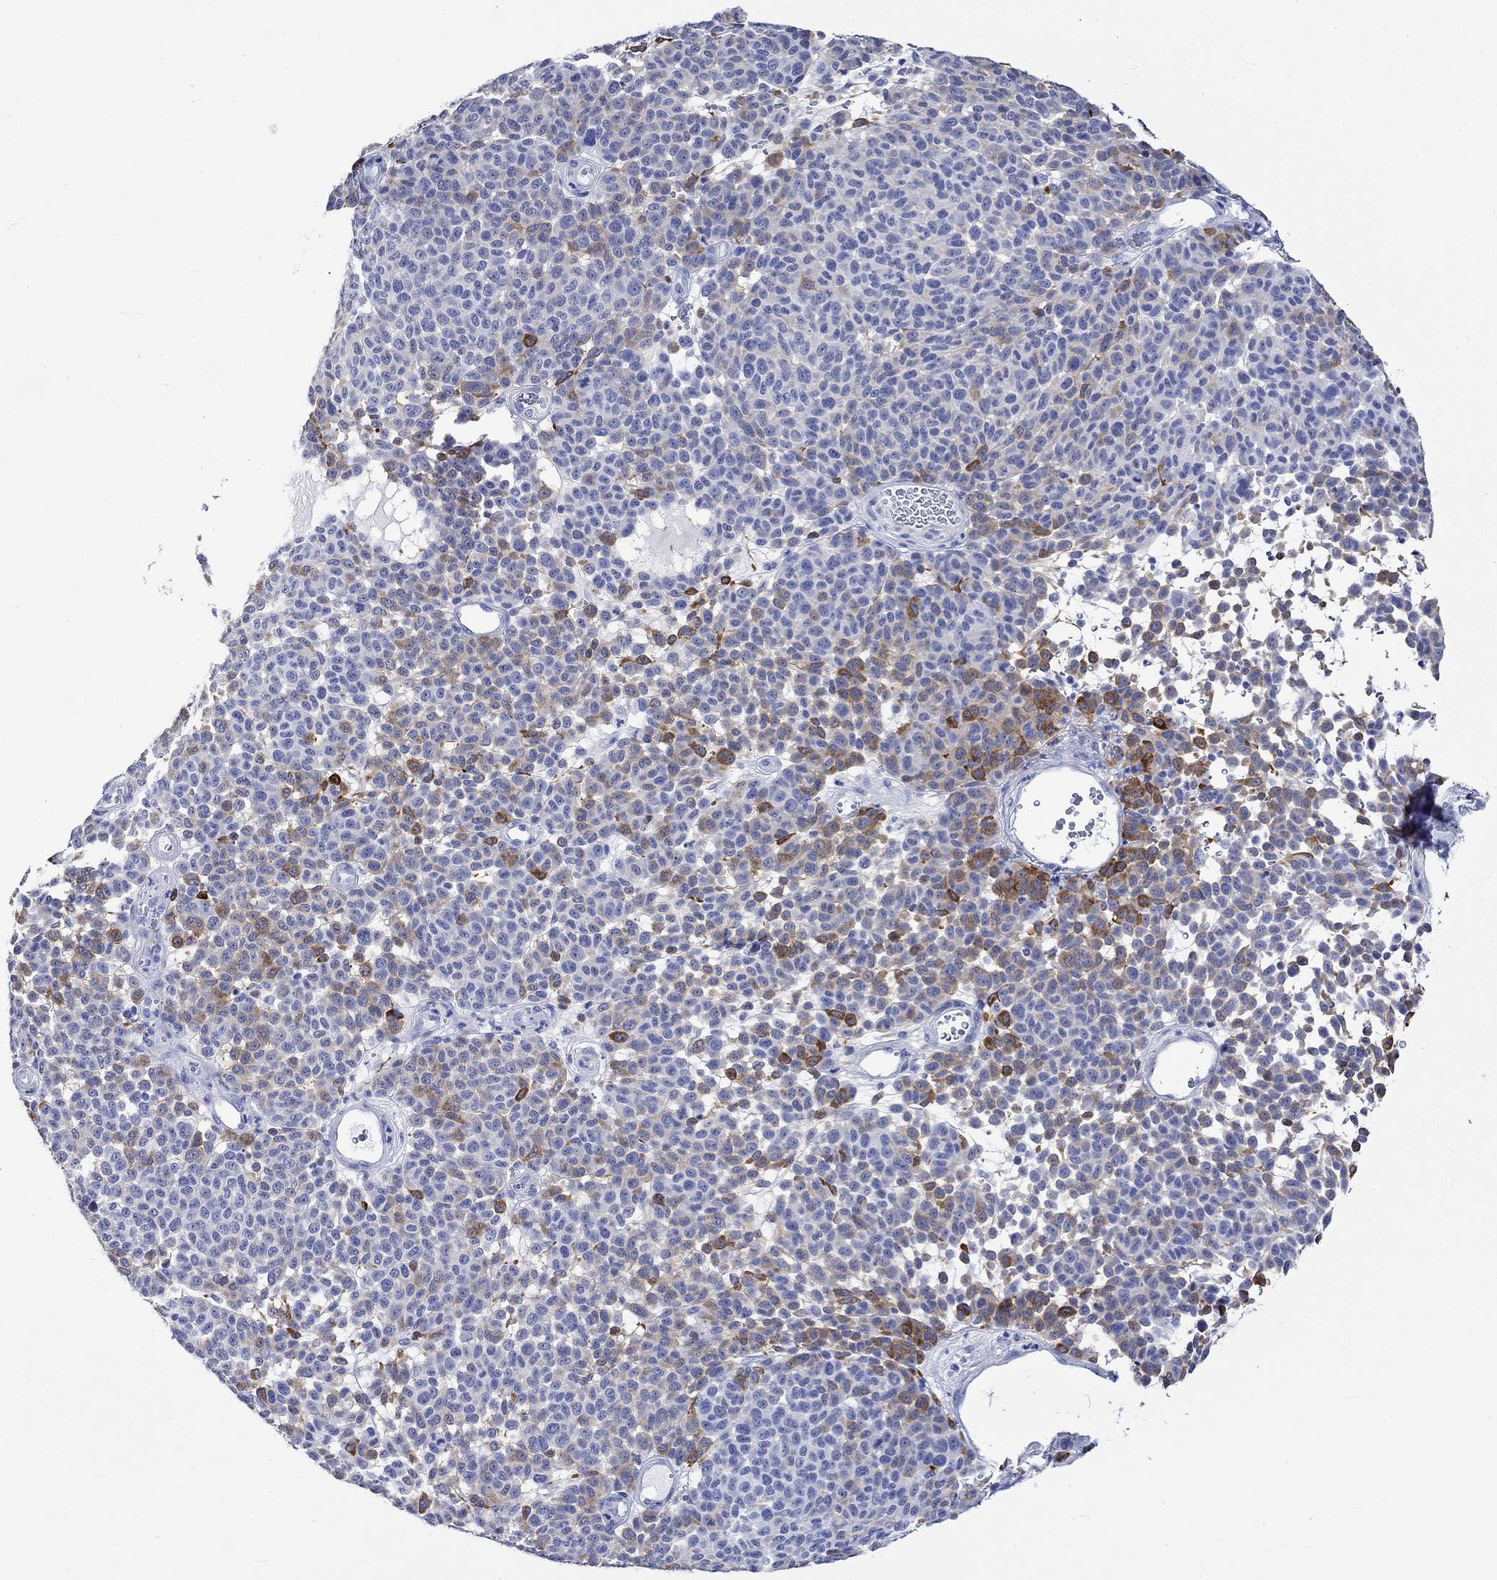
{"staining": {"intensity": "strong", "quantity": "<25%", "location": "cytoplasmic/membranous"}, "tissue": "melanoma", "cell_type": "Tumor cells", "image_type": "cancer", "snomed": [{"axis": "morphology", "description": "Malignant melanoma, NOS"}, {"axis": "topography", "description": "Skin"}], "caption": "Immunohistochemistry (IHC) of human melanoma displays medium levels of strong cytoplasmic/membranous staining in approximately <25% of tumor cells. Using DAB (brown) and hematoxylin (blue) stains, captured at high magnification using brightfield microscopy.", "gene": "CRYAB", "patient": {"sex": "male", "age": 59}}